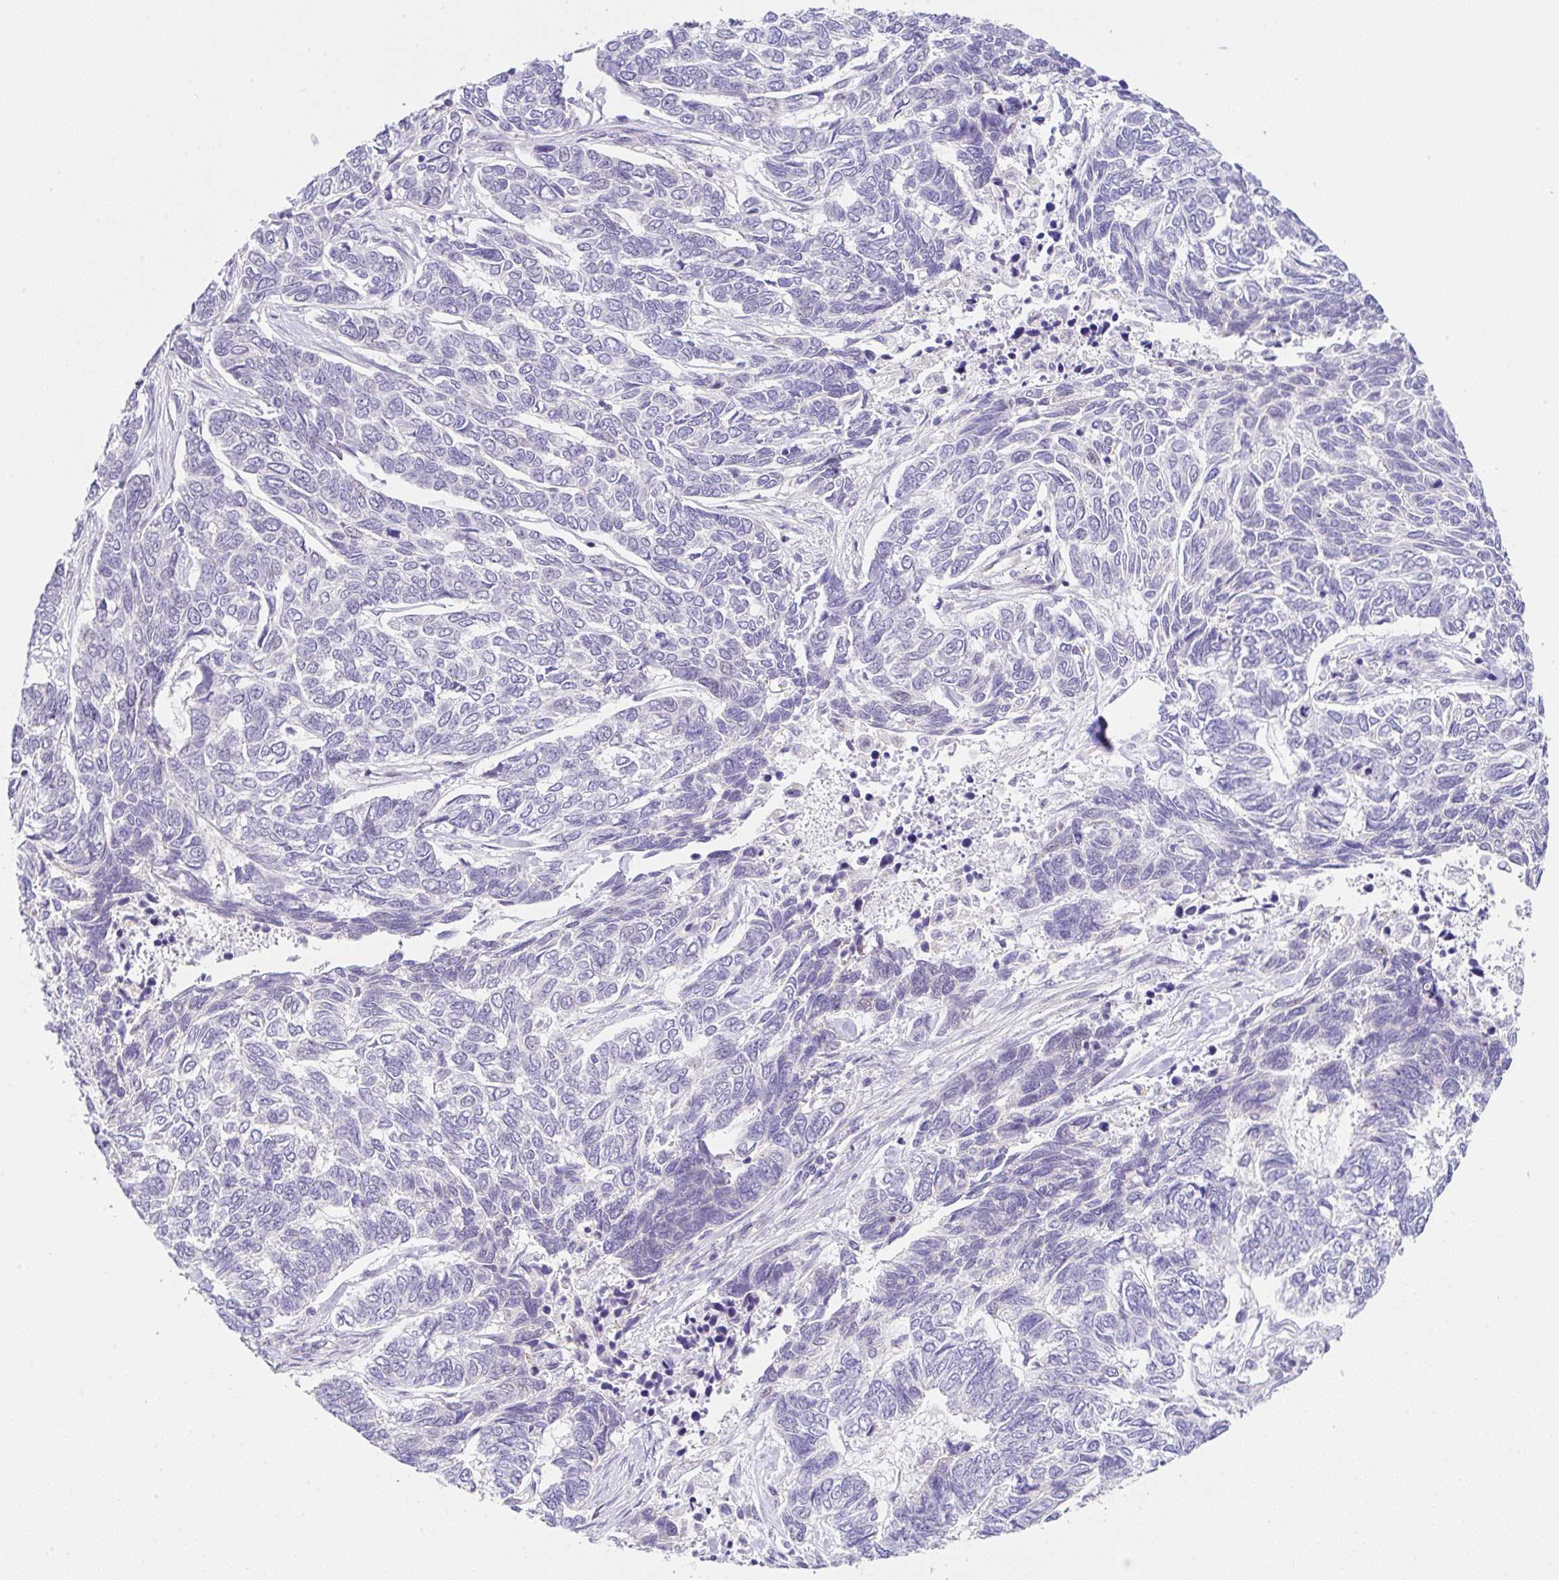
{"staining": {"intensity": "negative", "quantity": "none", "location": "none"}, "tissue": "skin cancer", "cell_type": "Tumor cells", "image_type": "cancer", "snomed": [{"axis": "morphology", "description": "Basal cell carcinoma"}, {"axis": "topography", "description": "Skin"}], "caption": "A histopathology image of skin cancer (basal cell carcinoma) stained for a protein exhibits no brown staining in tumor cells.", "gene": "CGNL1", "patient": {"sex": "female", "age": 65}}